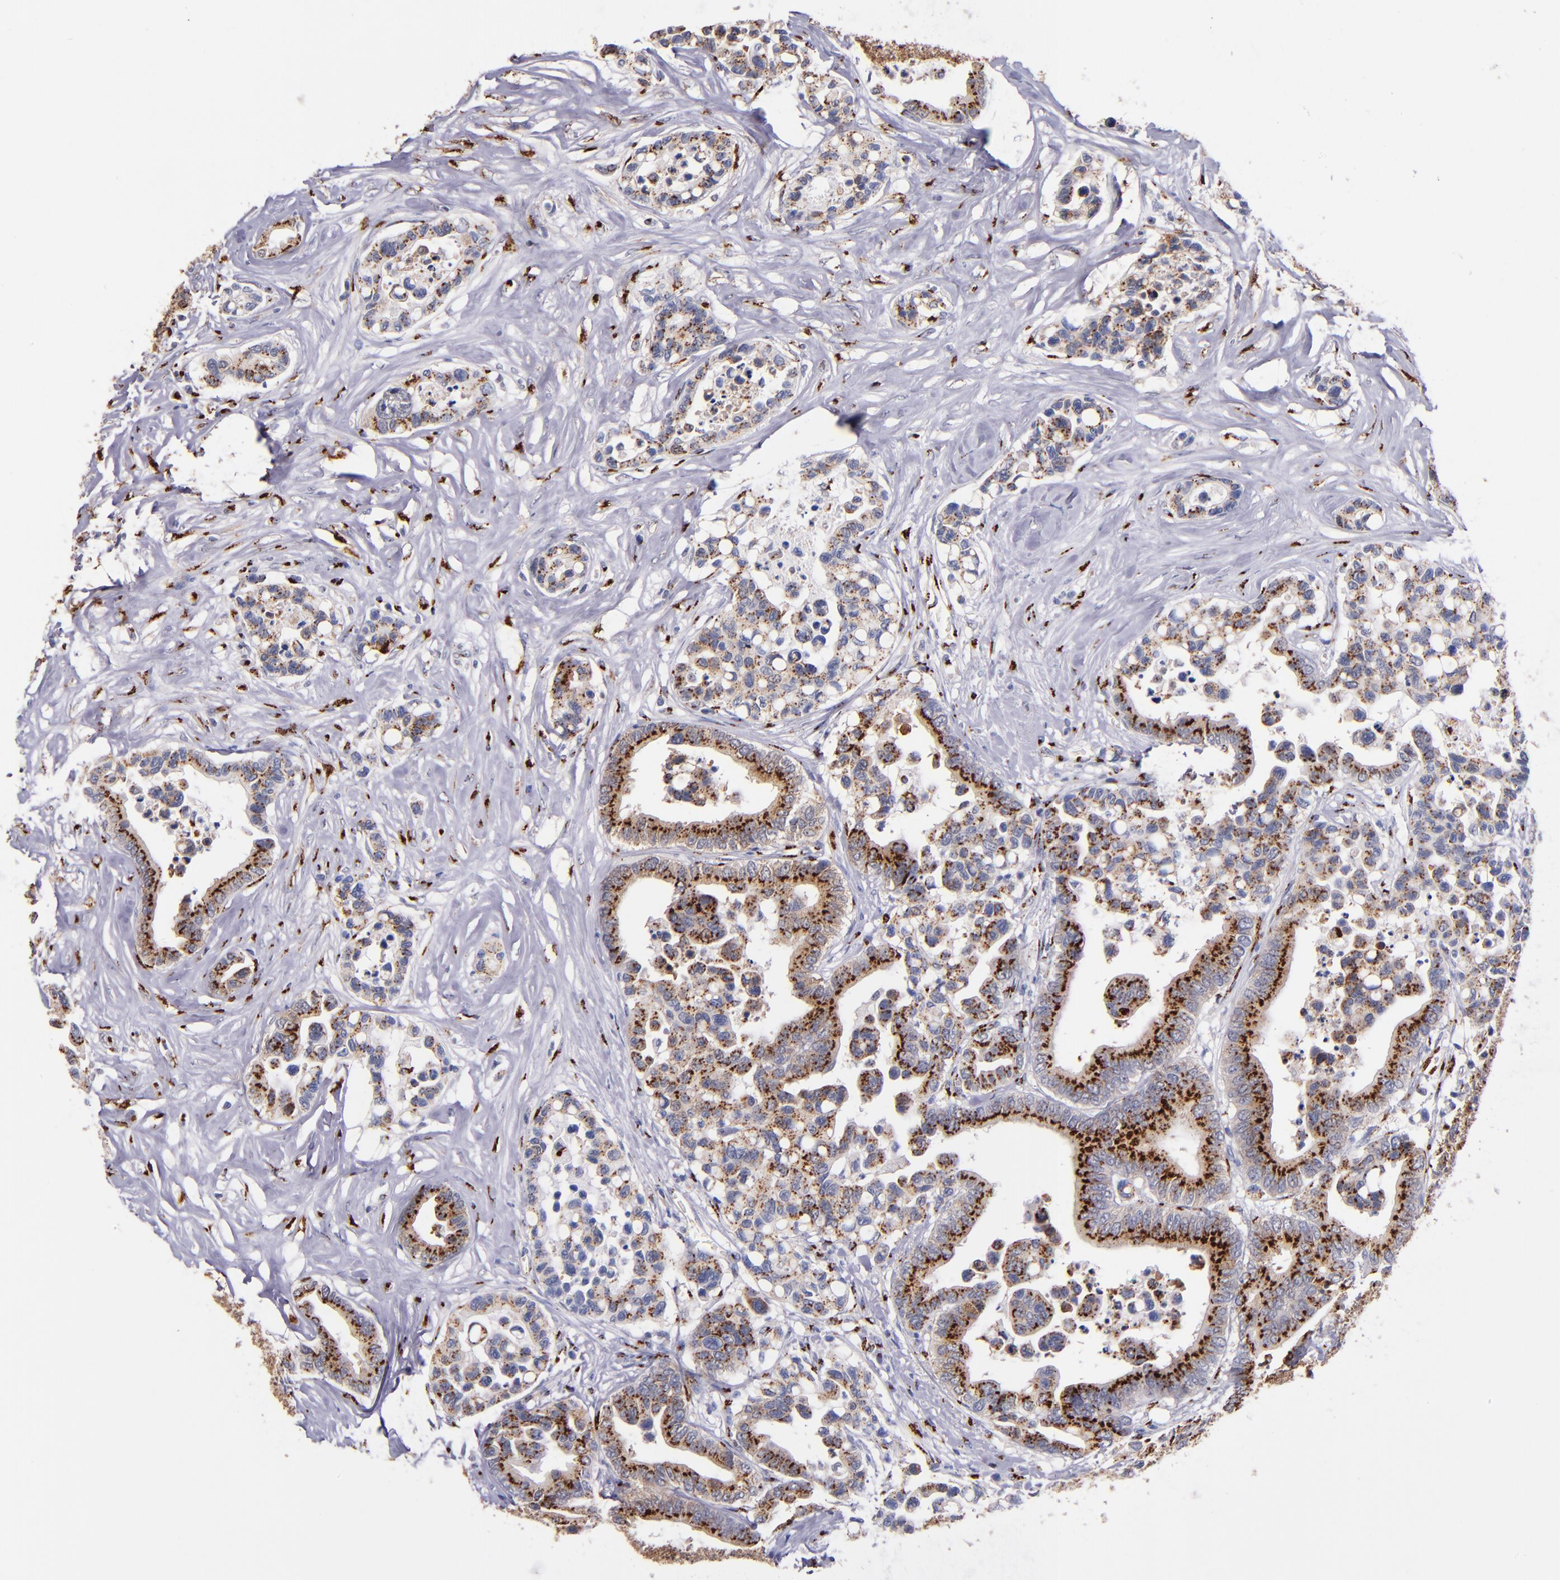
{"staining": {"intensity": "moderate", "quantity": ">75%", "location": "cytoplasmic/membranous"}, "tissue": "colorectal cancer", "cell_type": "Tumor cells", "image_type": "cancer", "snomed": [{"axis": "morphology", "description": "Adenocarcinoma, NOS"}, {"axis": "topography", "description": "Colon"}], "caption": "Protein positivity by immunohistochemistry (IHC) displays moderate cytoplasmic/membranous expression in about >75% of tumor cells in colorectal cancer (adenocarcinoma).", "gene": "GOLIM4", "patient": {"sex": "male", "age": 82}}